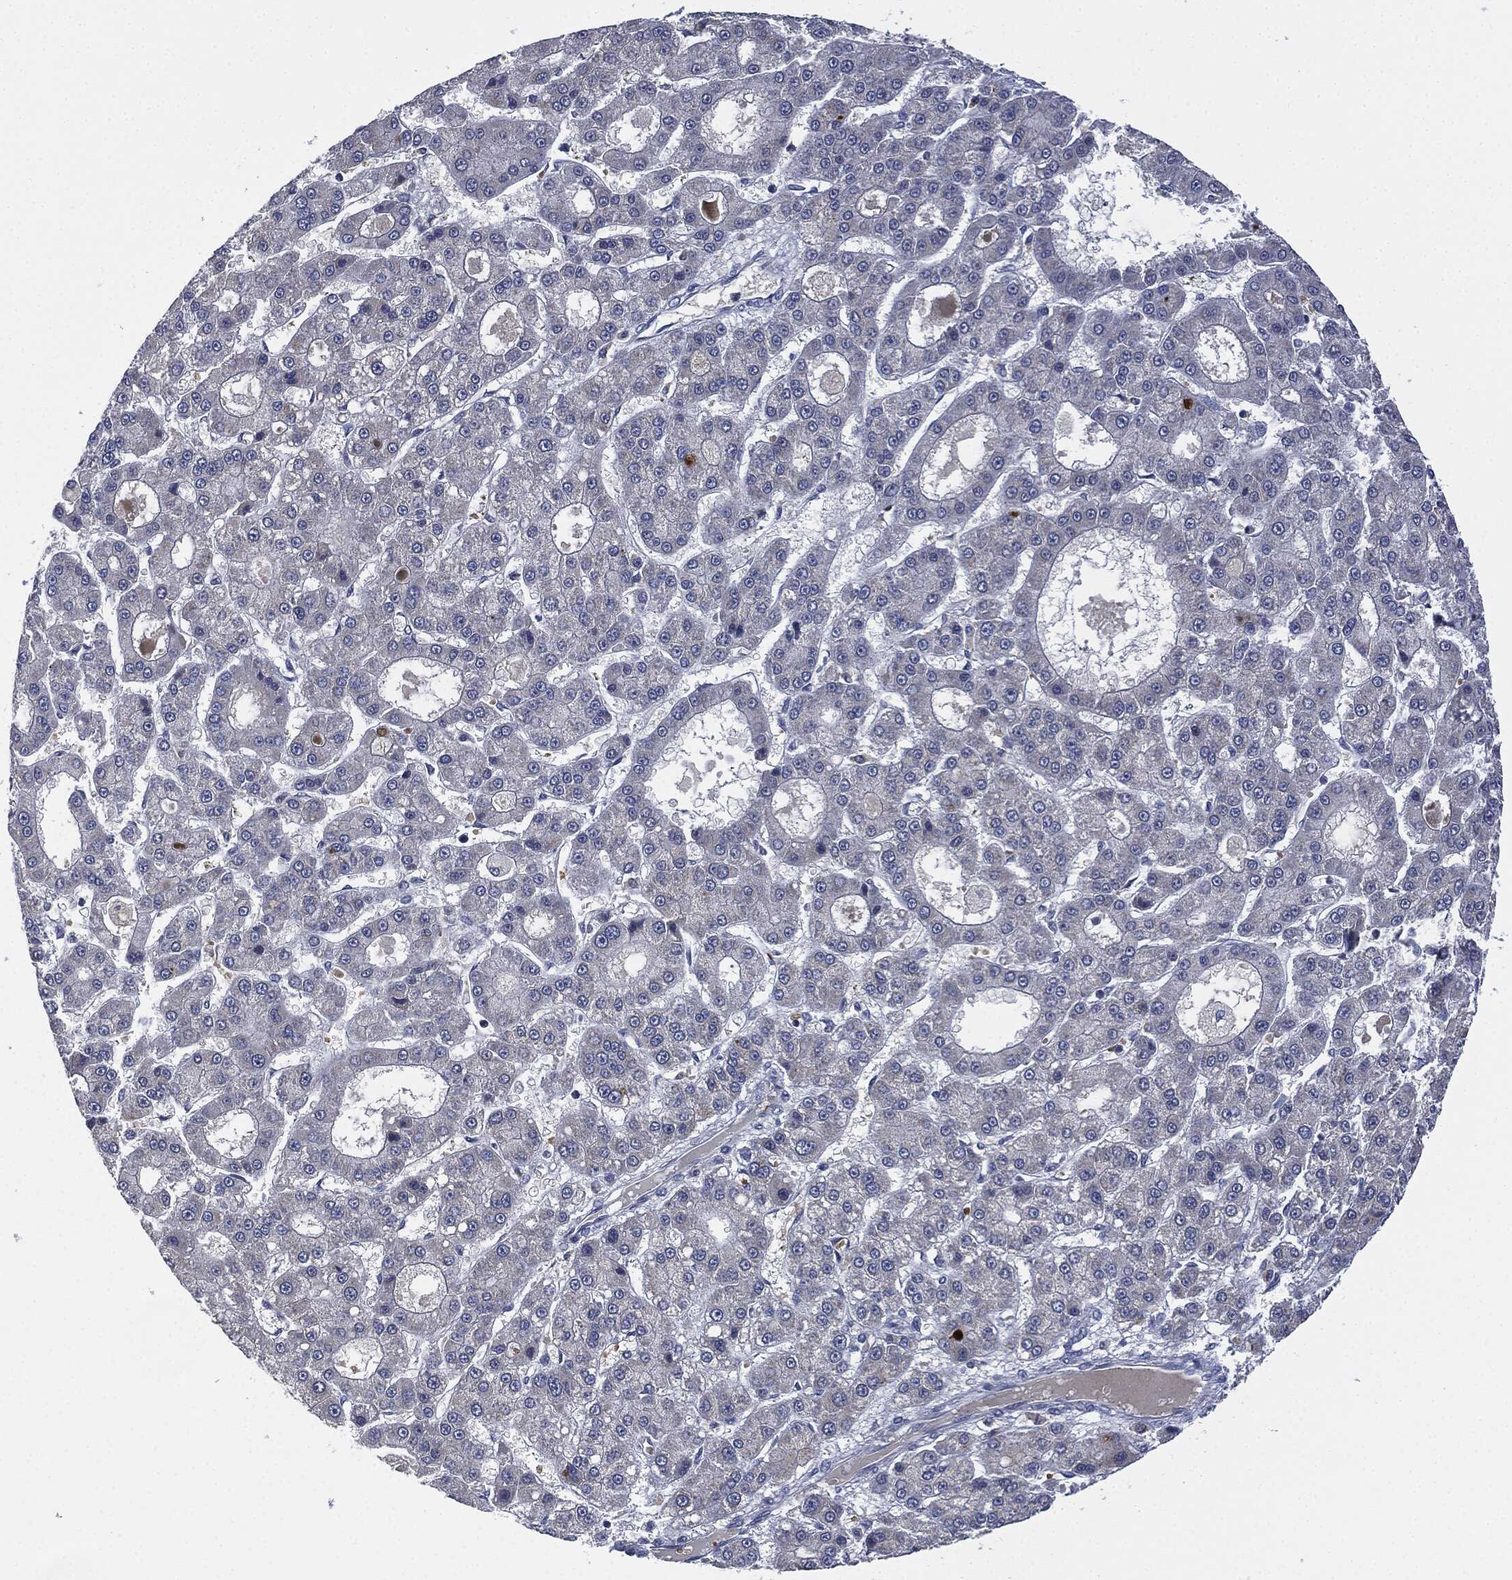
{"staining": {"intensity": "negative", "quantity": "none", "location": "none"}, "tissue": "liver cancer", "cell_type": "Tumor cells", "image_type": "cancer", "snomed": [{"axis": "morphology", "description": "Carcinoma, Hepatocellular, NOS"}, {"axis": "topography", "description": "Liver"}], "caption": "Liver hepatocellular carcinoma stained for a protein using IHC demonstrates no staining tumor cells.", "gene": "SIGLEC9", "patient": {"sex": "male", "age": 70}}